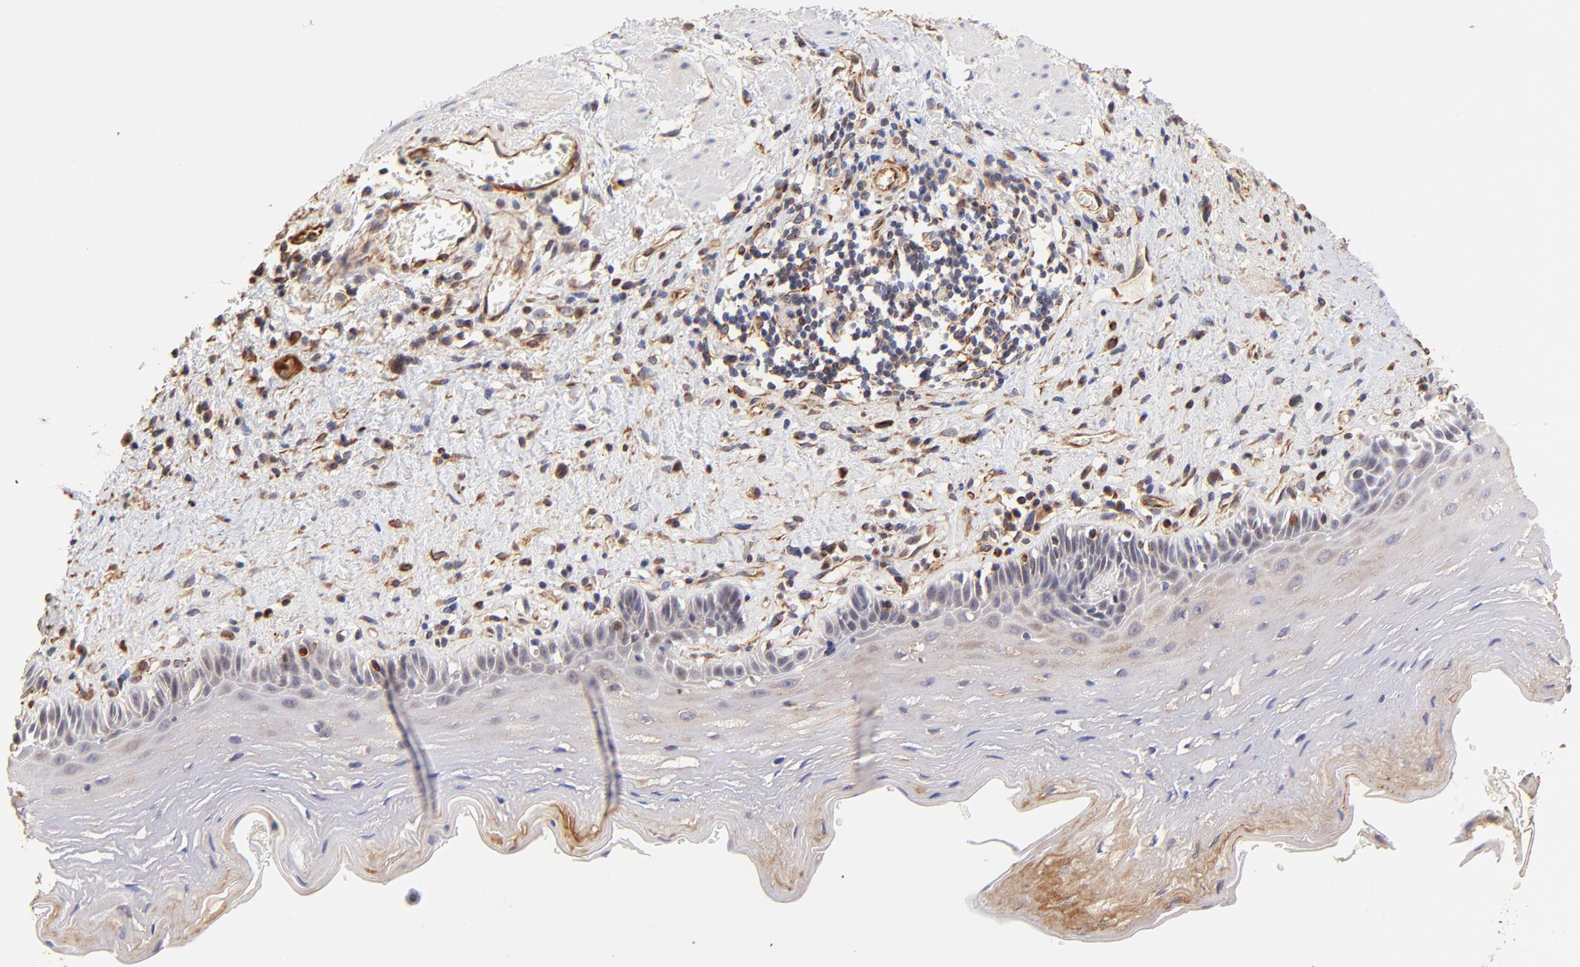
{"staining": {"intensity": "weak", "quantity": "25%-75%", "location": "cytoplasmic/membranous"}, "tissue": "esophagus", "cell_type": "Squamous epithelial cells", "image_type": "normal", "snomed": [{"axis": "morphology", "description": "Normal tissue, NOS"}, {"axis": "topography", "description": "Esophagus"}], "caption": "Benign esophagus demonstrates weak cytoplasmic/membranous staining in about 25%-75% of squamous epithelial cells.", "gene": "TNFAIP3", "patient": {"sex": "female", "age": 70}}